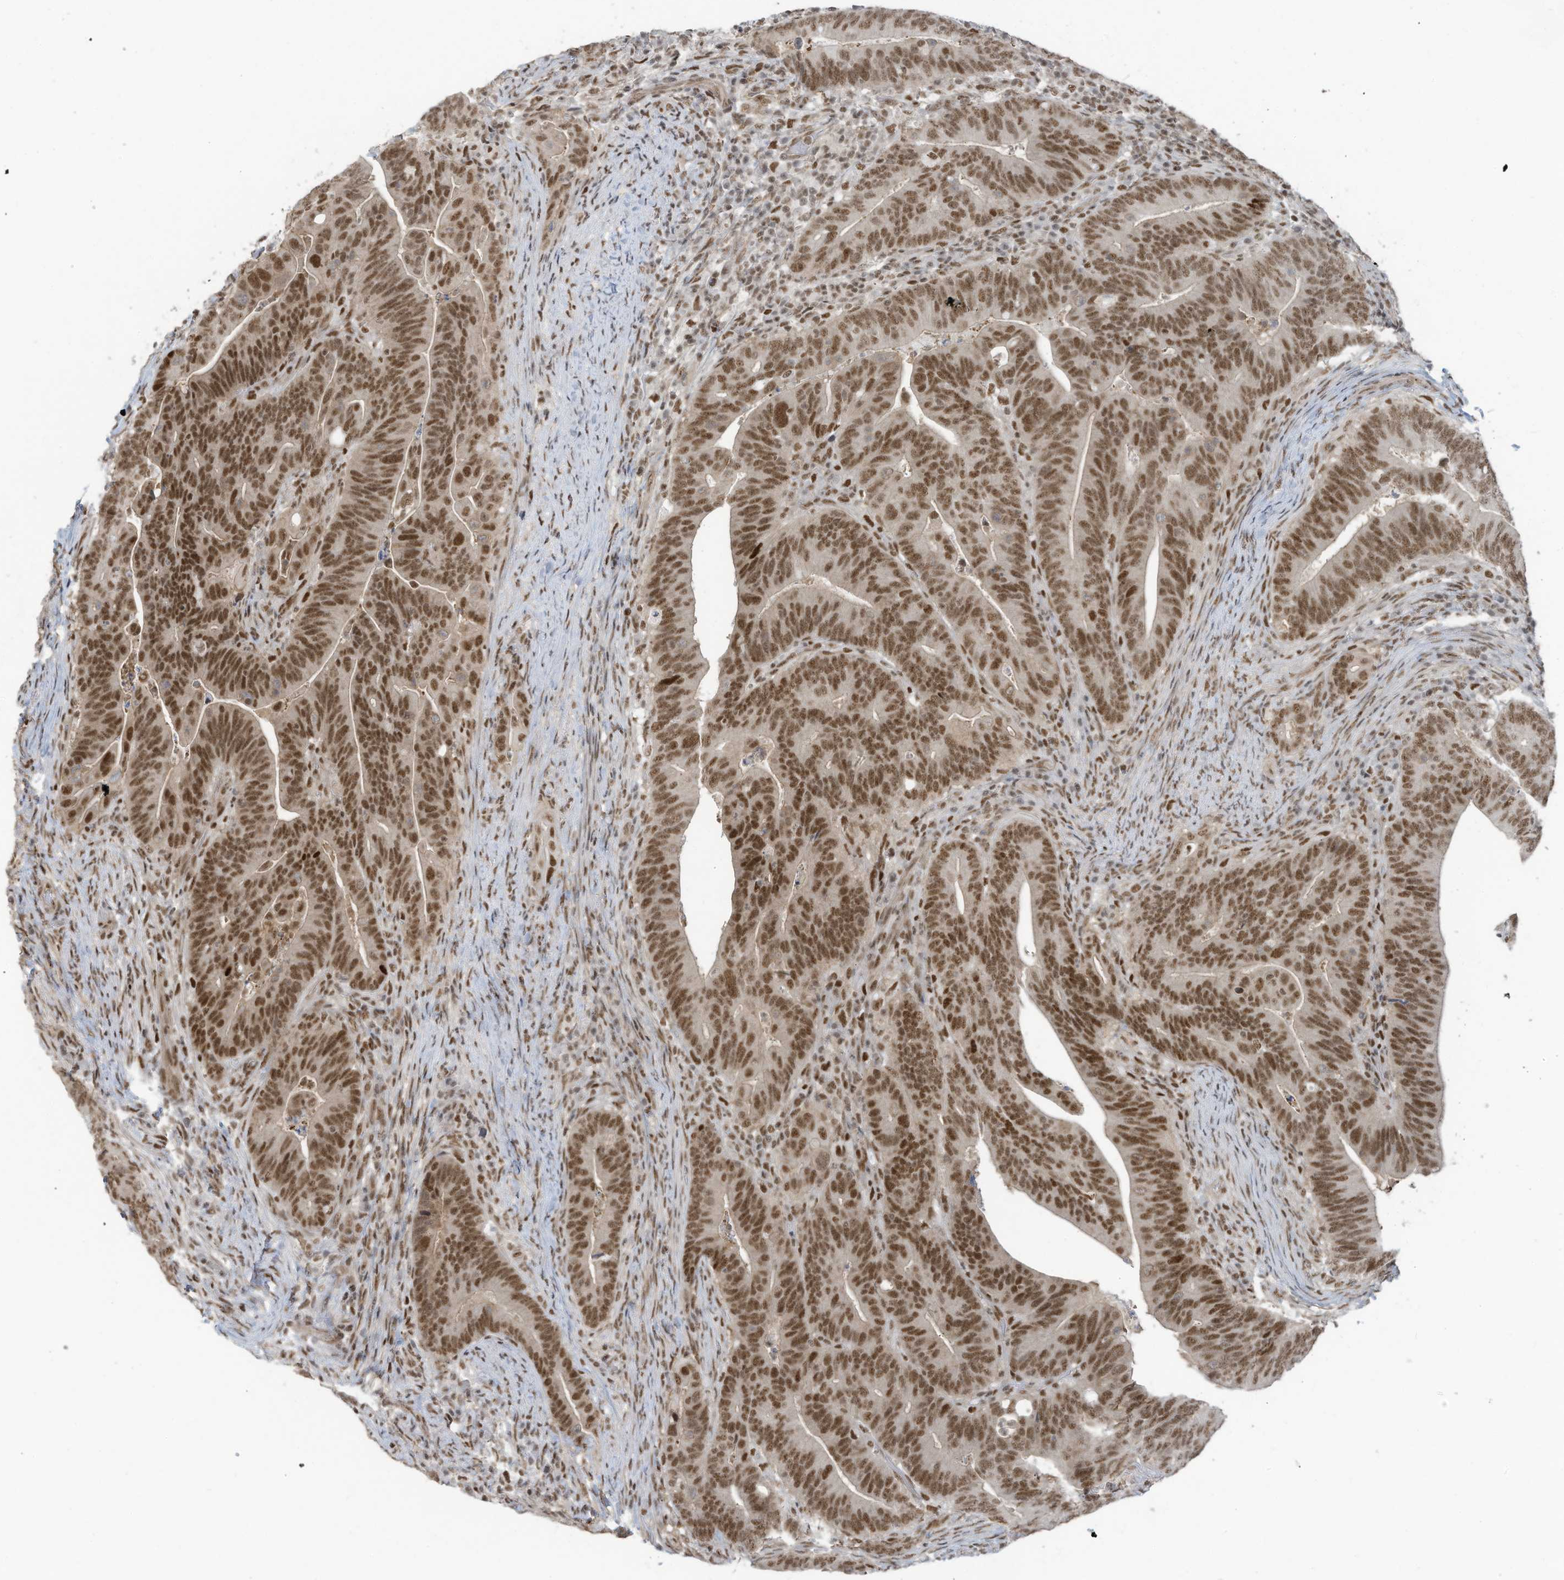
{"staining": {"intensity": "moderate", "quantity": ">75%", "location": "nuclear"}, "tissue": "colorectal cancer", "cell_type": "Tumor cells", "image_type": "cancer", "snomed": [{"axis": "morphology", "description": "Adenocarcinoma, NOS"}, {"axis": "topography", "description": "Colon"}], "caption": "A brown stain labels moderate nuclear positivity of a protein in human colorectal adenocarcinoma tumor cells.", "gene": "DBR1", "patient": {"sex": "female", "age": 66}}